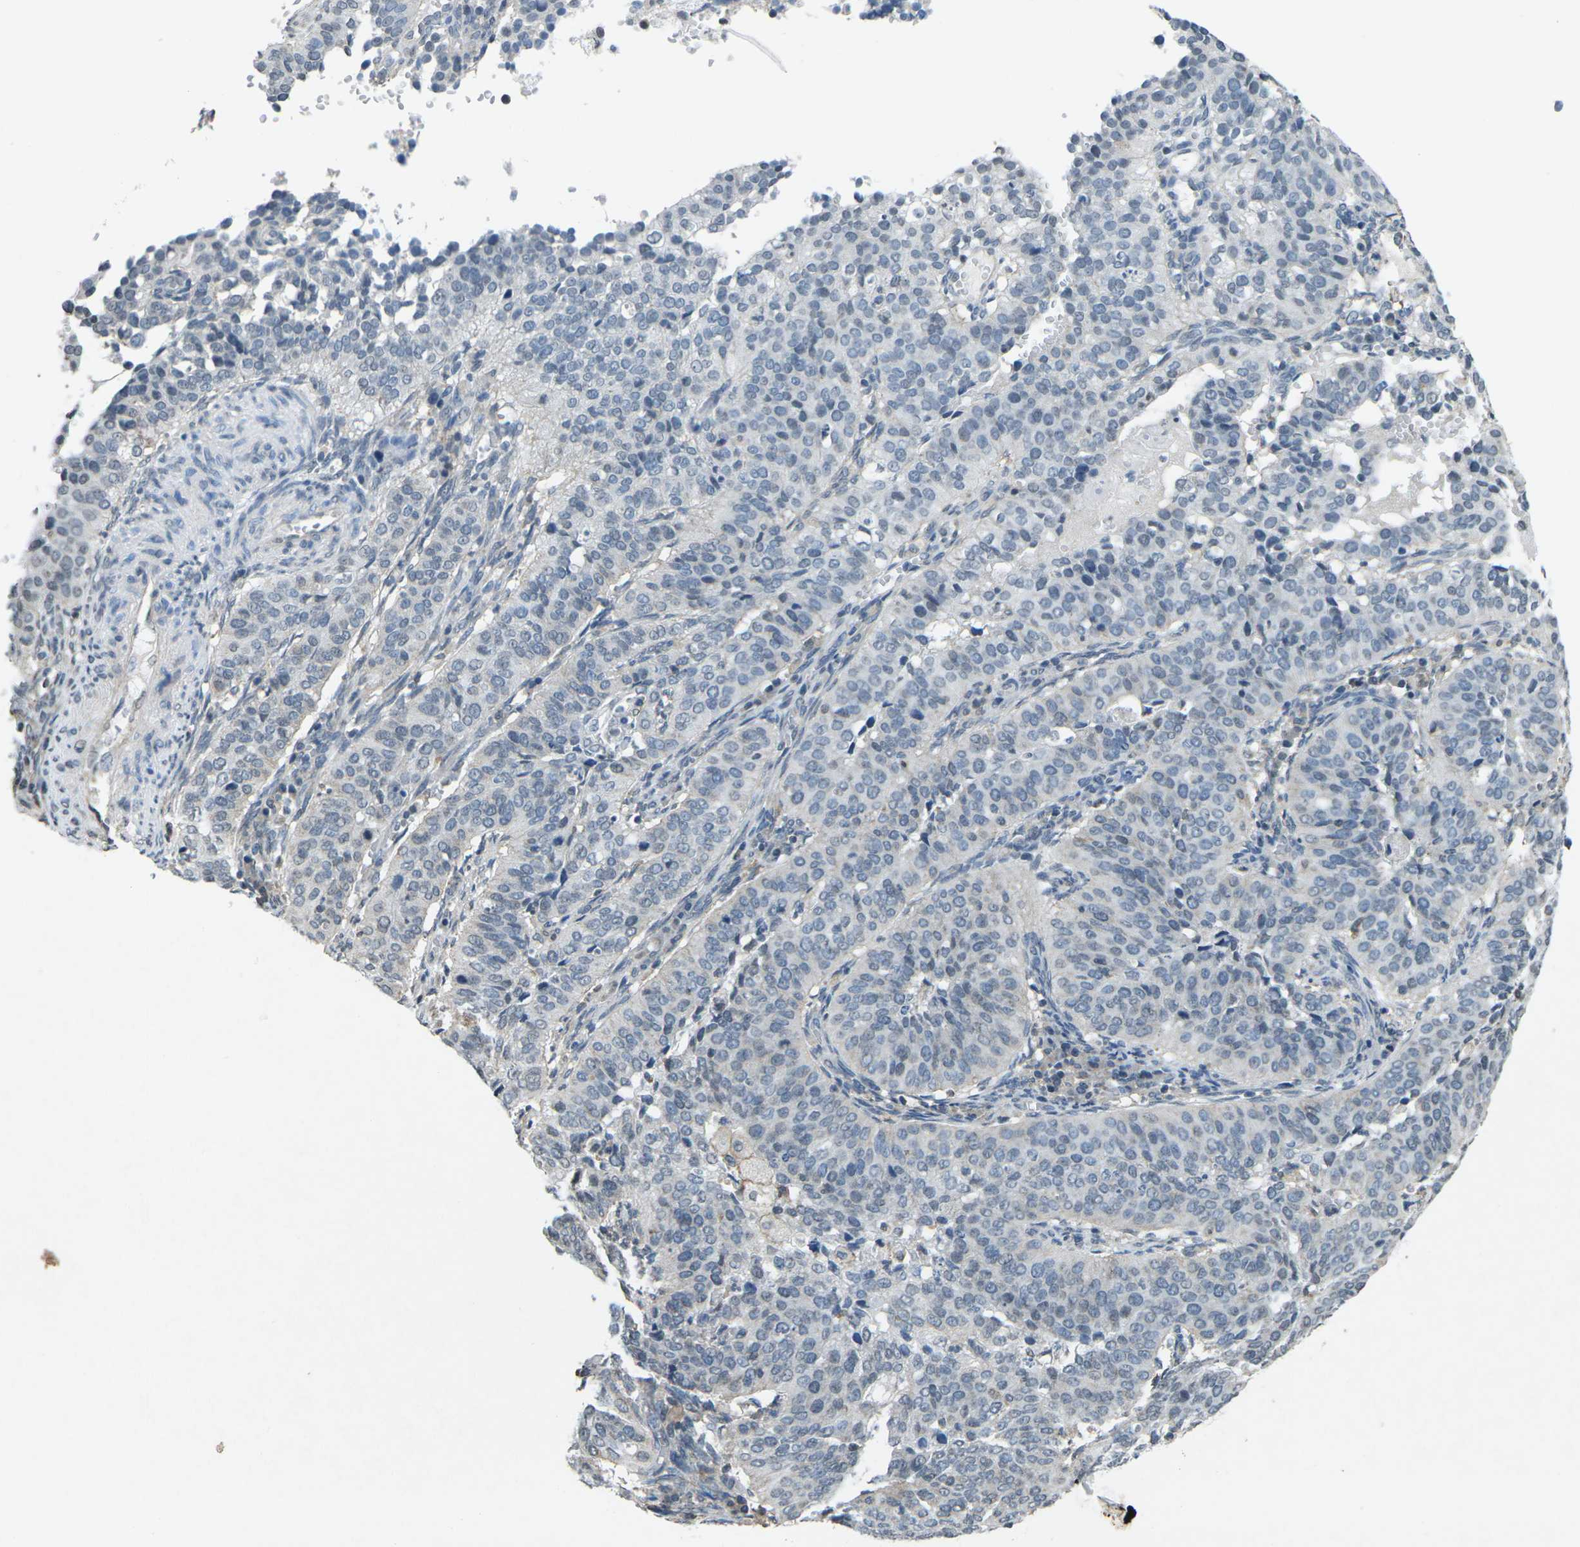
{"staining": {"intensity": "negative", "quantity": "none", "location": "none"}, "tissue": "cervical cancer", "cell_type": "Tumor cells", "image_type": "cancer", "snomed": [{"axis": "morphology", "description": "Normal tissue, NOS"}, {"axis": "morphology", "description": "Squamous cell carcinoma, NOS"}, {"axis": "topography", "description": "Cervix"}], "caption": "Squamous cell carcinoma (cervical) was stained to show a protein in brown. There is no significant positivity in tumor cells. (DAB immunohistochemistry (IHC) visualized using brightfield microscopy, high magnification).", "gene": "TFR2", "patient": {"sex": "female", "age": 39}}